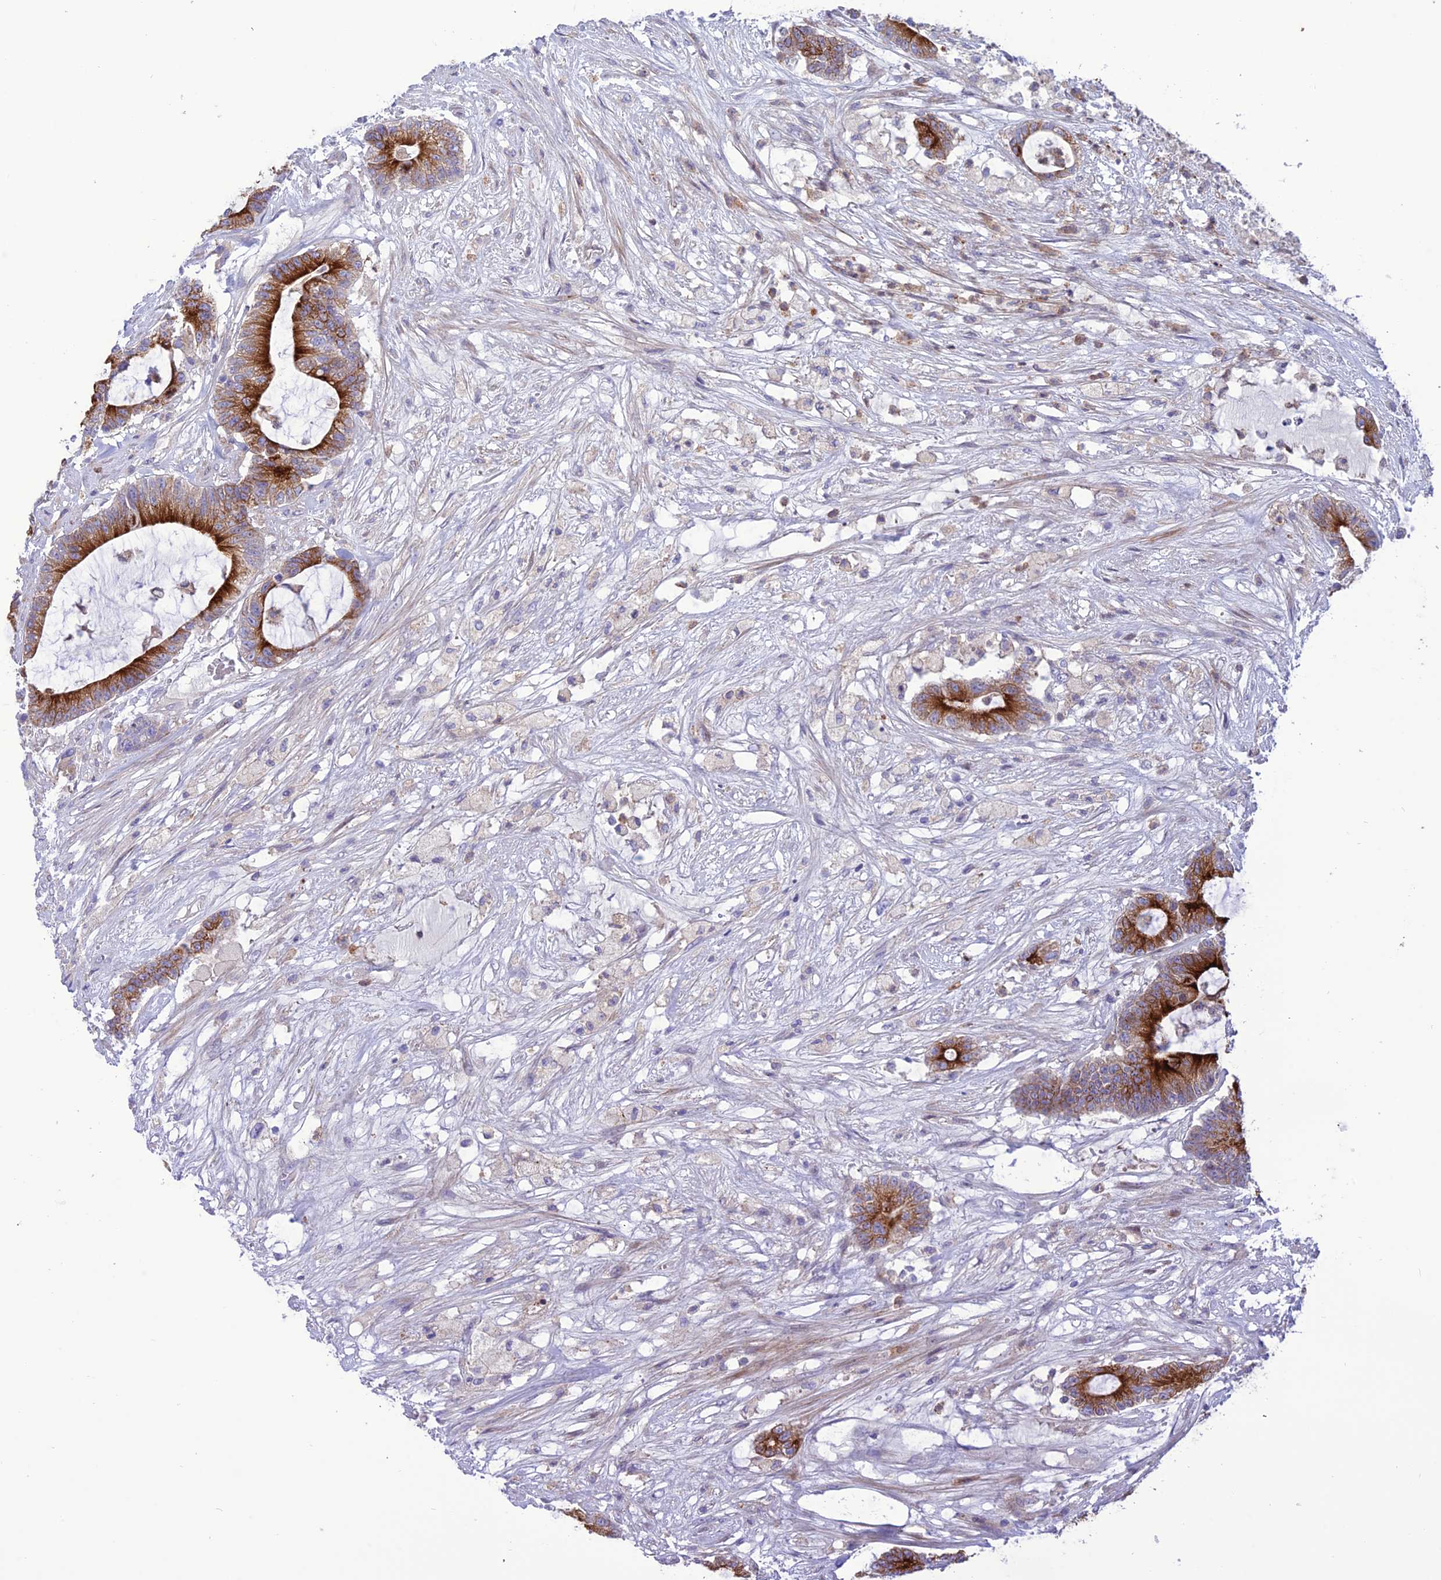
{"staining": {"intensity": "strong", "quantity": ">75%", "location": "cytoplasmic/membranous"}, "tissue": "colorectal cancer", "cell_type": "Tumor cells", "image_type": "cancer", "snomed": [{"axis": "morphology", "description": "Adenocarcinoma, NOS"}, {"axis": "topography", "description": "Colon"}], "caption": "IHC image of neoplastic tissue: human colorectal adenocarcinoma stained using immunohistochemistry (IHC) shows high levels of strong protein expression localized specifically in the cytoplasmic/membranous of tumor cells, appearing as a cytoplasmic/membranous brown color.", "gene": "JMY", "patient": {"sex": "female", "age": 84}}